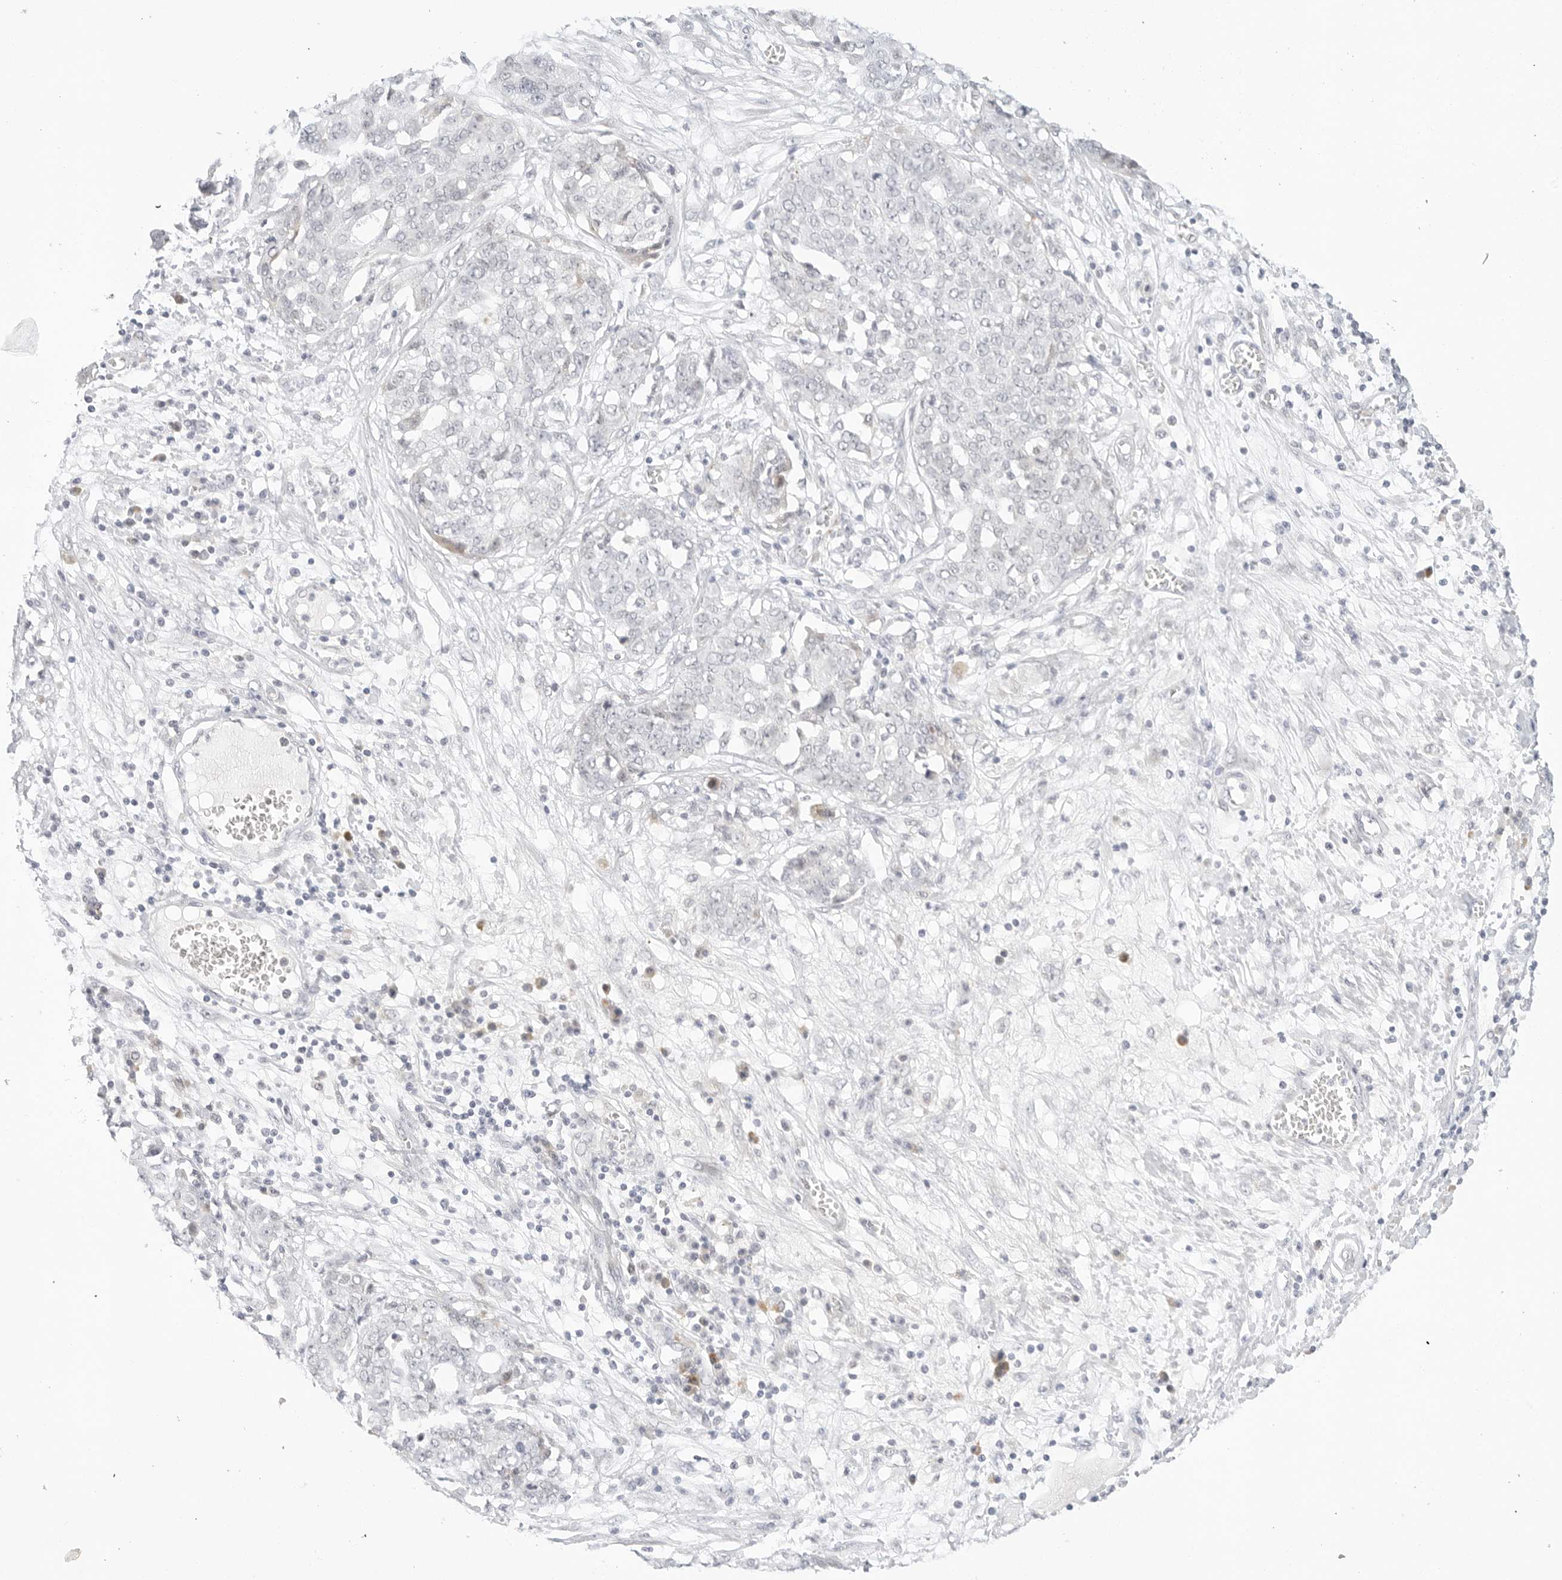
{"staining": {"intensity": "negative", "quantity": "none", "location": "none"}, "tissue": "ovarian cancer", "cell_type": "Tumor cells", "image_type": "cancer", "snomed": [{"axis": "morphology", "description": "Cystadenocarcinoma, serous, NOS"}, {"axis": "topography", "description": "Soft tissue"}, {"axis": "topography", "description": "Ovary"}], "caption": "Ovarian serous cystadenocarcinoma stained for a protein using IHC reveals no expression tumor cells.", "gene": "XKR4", "patient": {"sex": "female", "age": 57}}